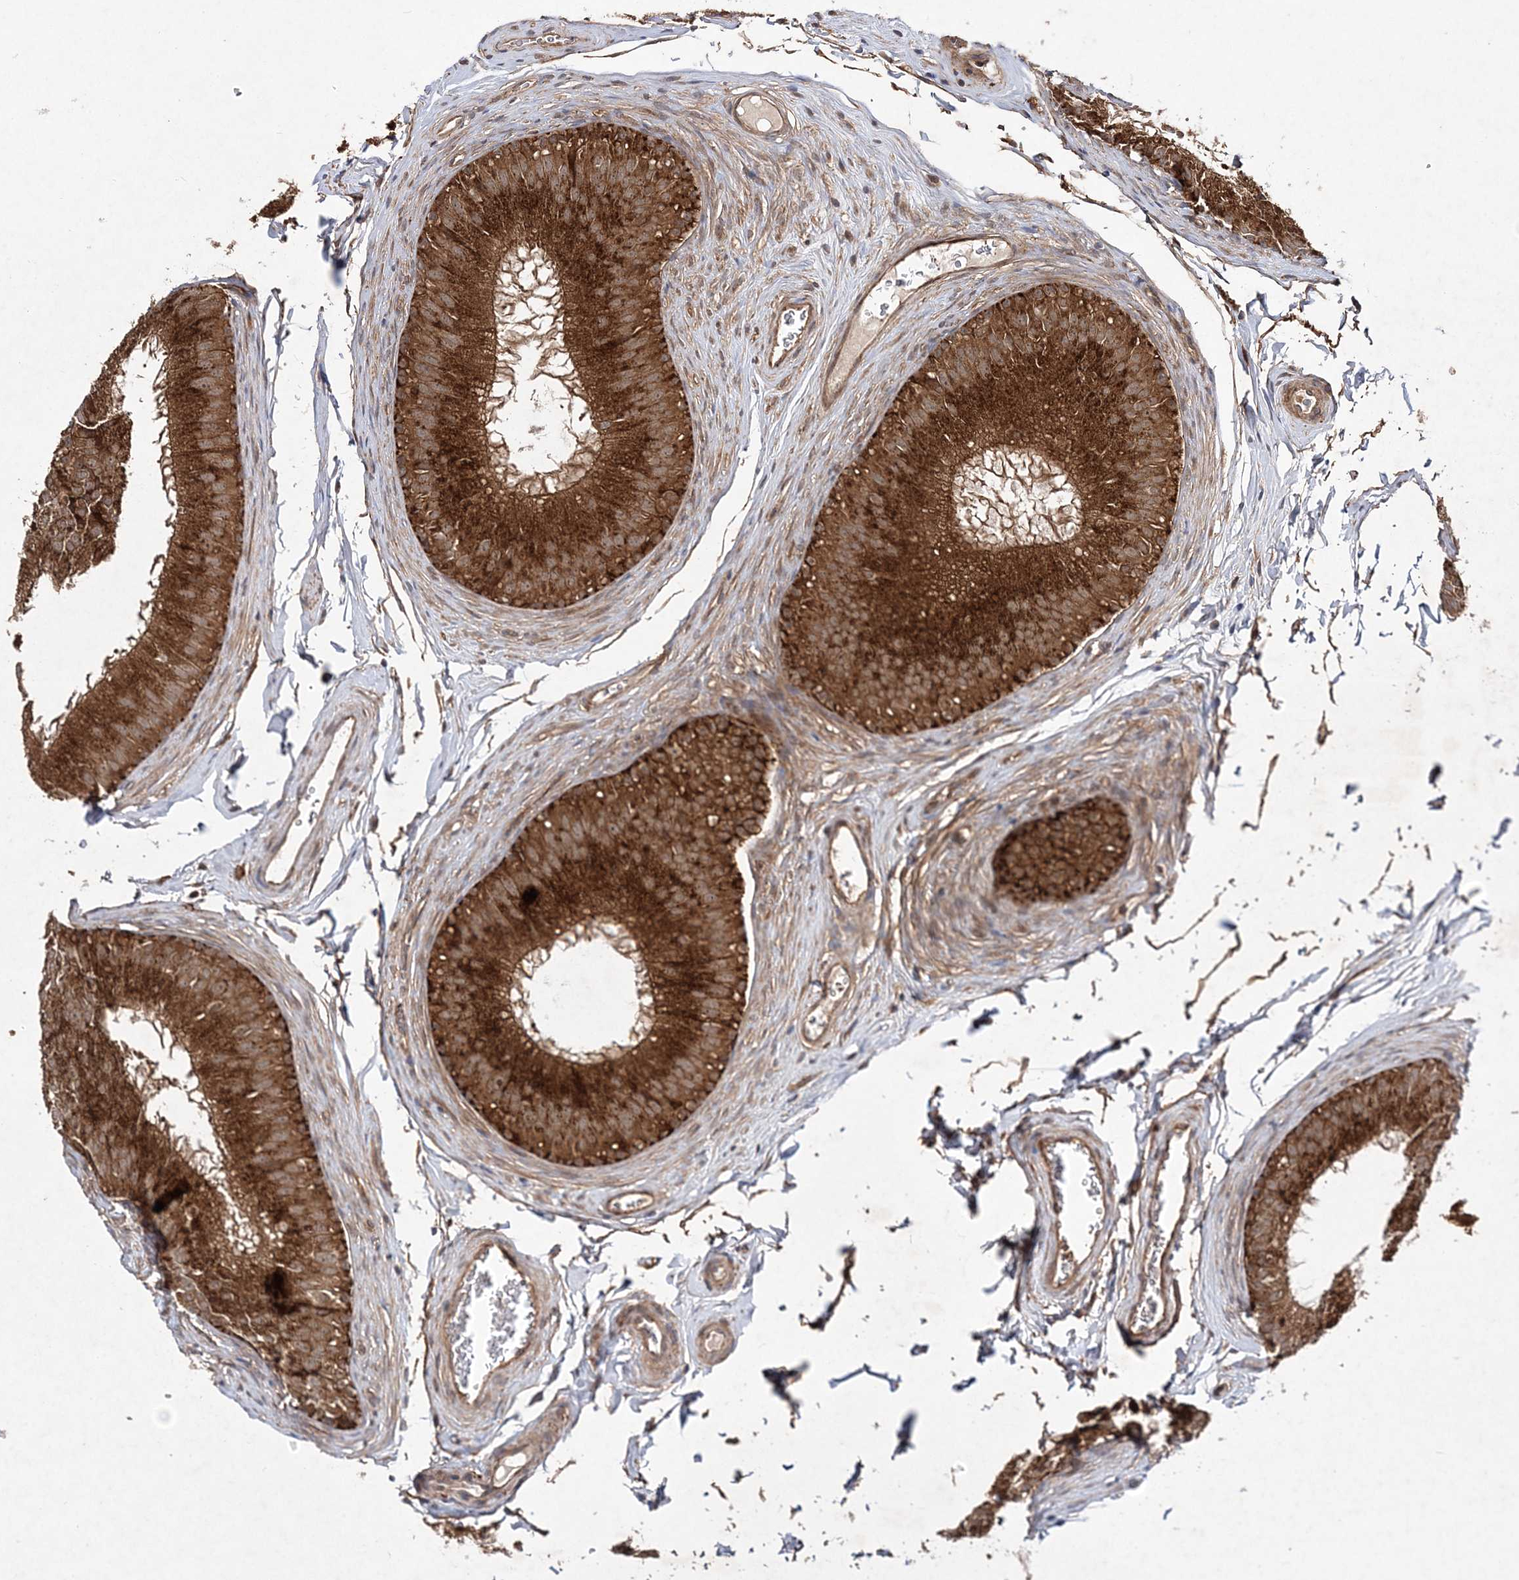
{"staining": {"intensity": "strong", "quantity": ">75%", "location": "cytoplasmic/membranous"}, "tissue": "epididymis", "cell_type": "Glandular cells", "image_type": "normal", "snomed": [{"axis": "morphology", "description": "Normal tissue, NOS"}, {"axis": "topography", "description": "Epididymis"}], "caption": "Protein staining of benign epididymis displays strong cytoplasmic/membranous positivity in approximately >75% of glandular cells. The protein of interest is shown in brown color, while the nuclei are stained blue.", "gene": "TMEM9B", "patient": {"sex": "male", "age": 32}}